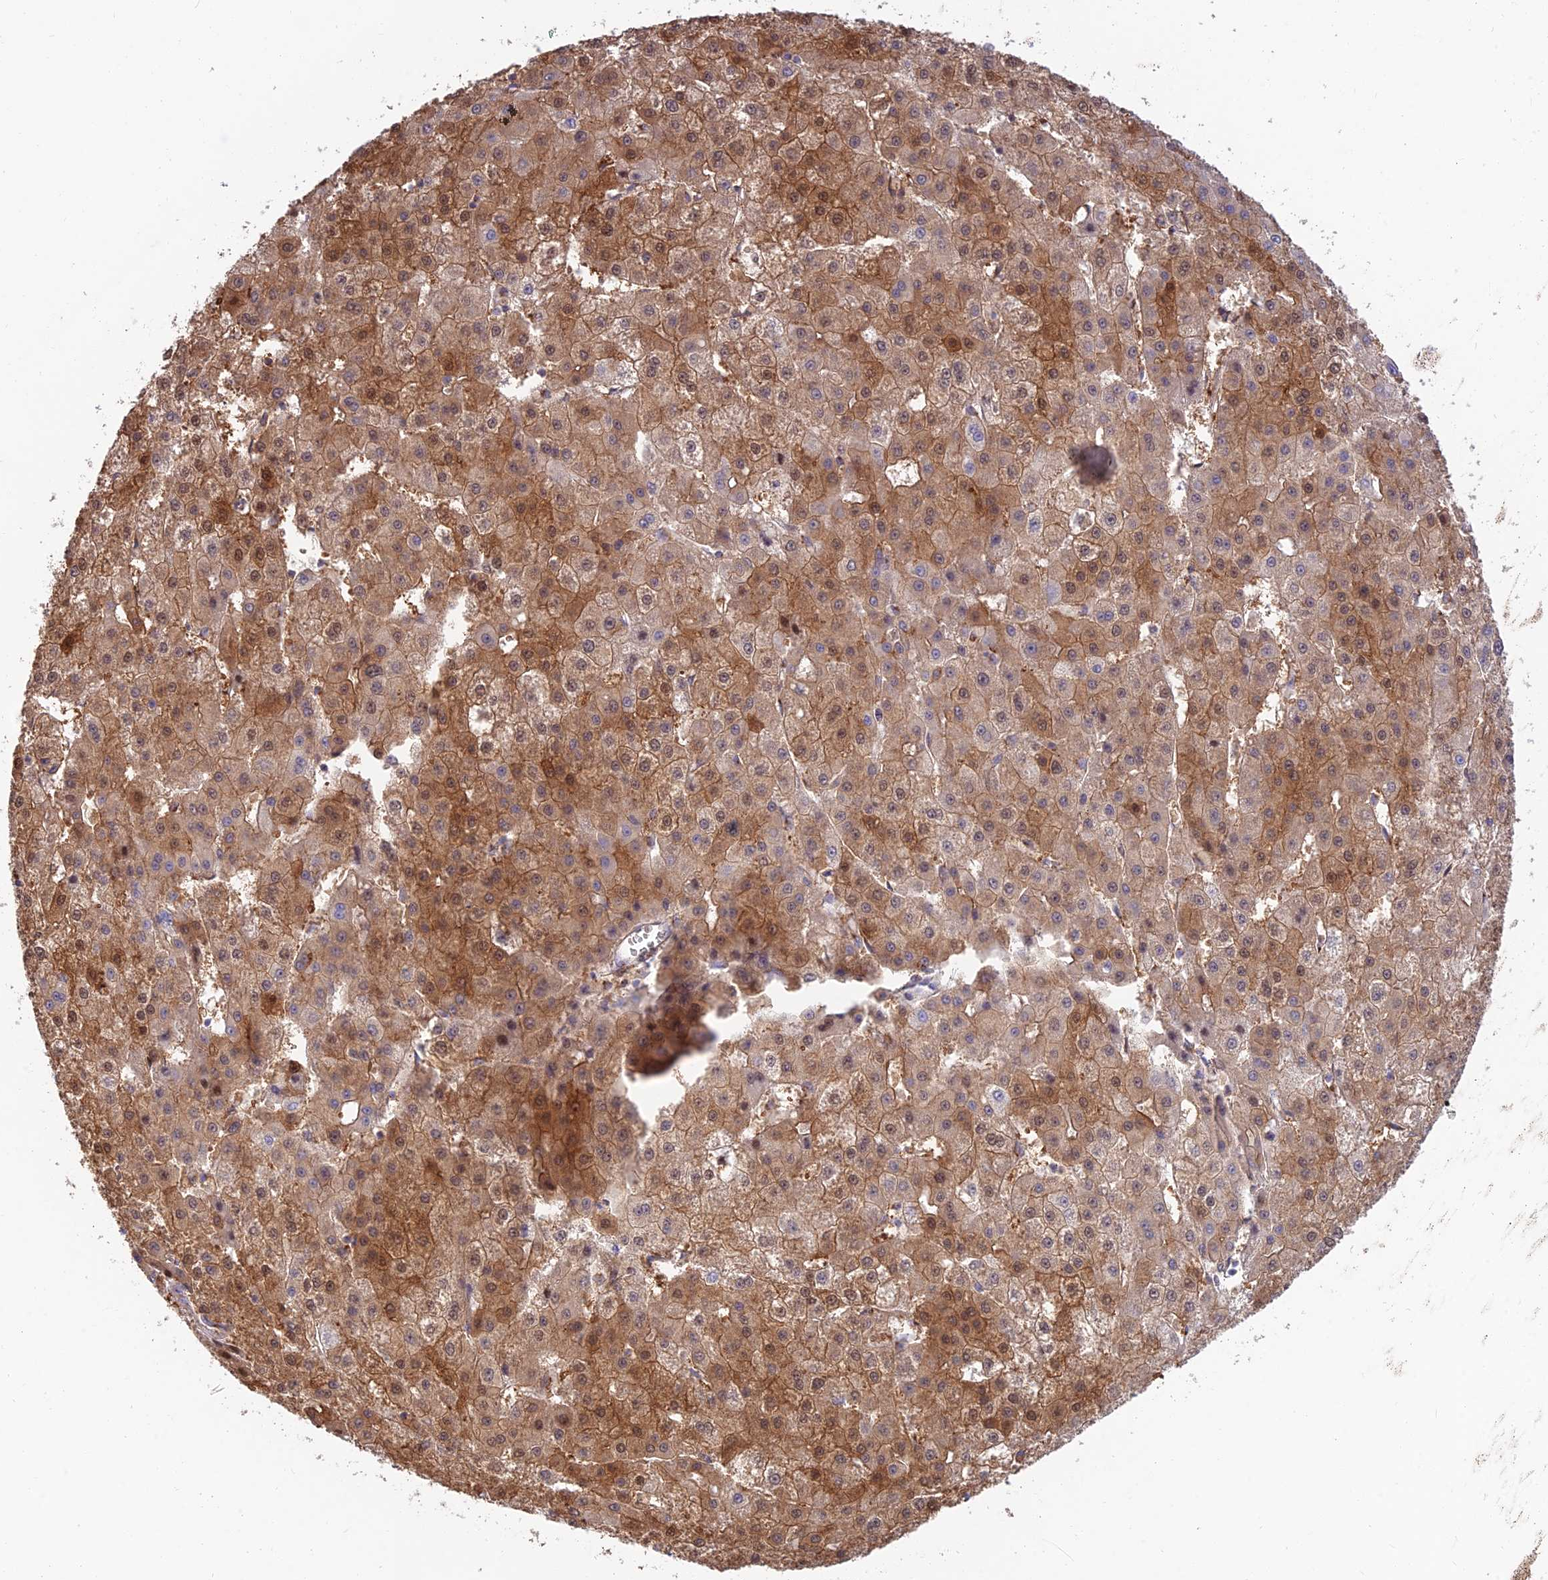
{"staining": {"intensity": "strong", "quantity": ">75%", "location": "cytoplasmic/membranous,nuclear"}, "tissue": "liver cancer", "cell_type": "Tumor cells", "image_type": "cancer", "snomed": [{"axis": "morphology", "description": "Carcinoma, Hepatocellular, NOS"}, {"axis": "topography", "description": "Liver"}], "caption": "The histopathology image displays staining of liver cancer, revealing strong cytoplasmic/membranous and nuclear protein staining (brown color) within tumor cells.", "gene": "GOLGA3", "patient": {"sex": "male", "age": 47}}